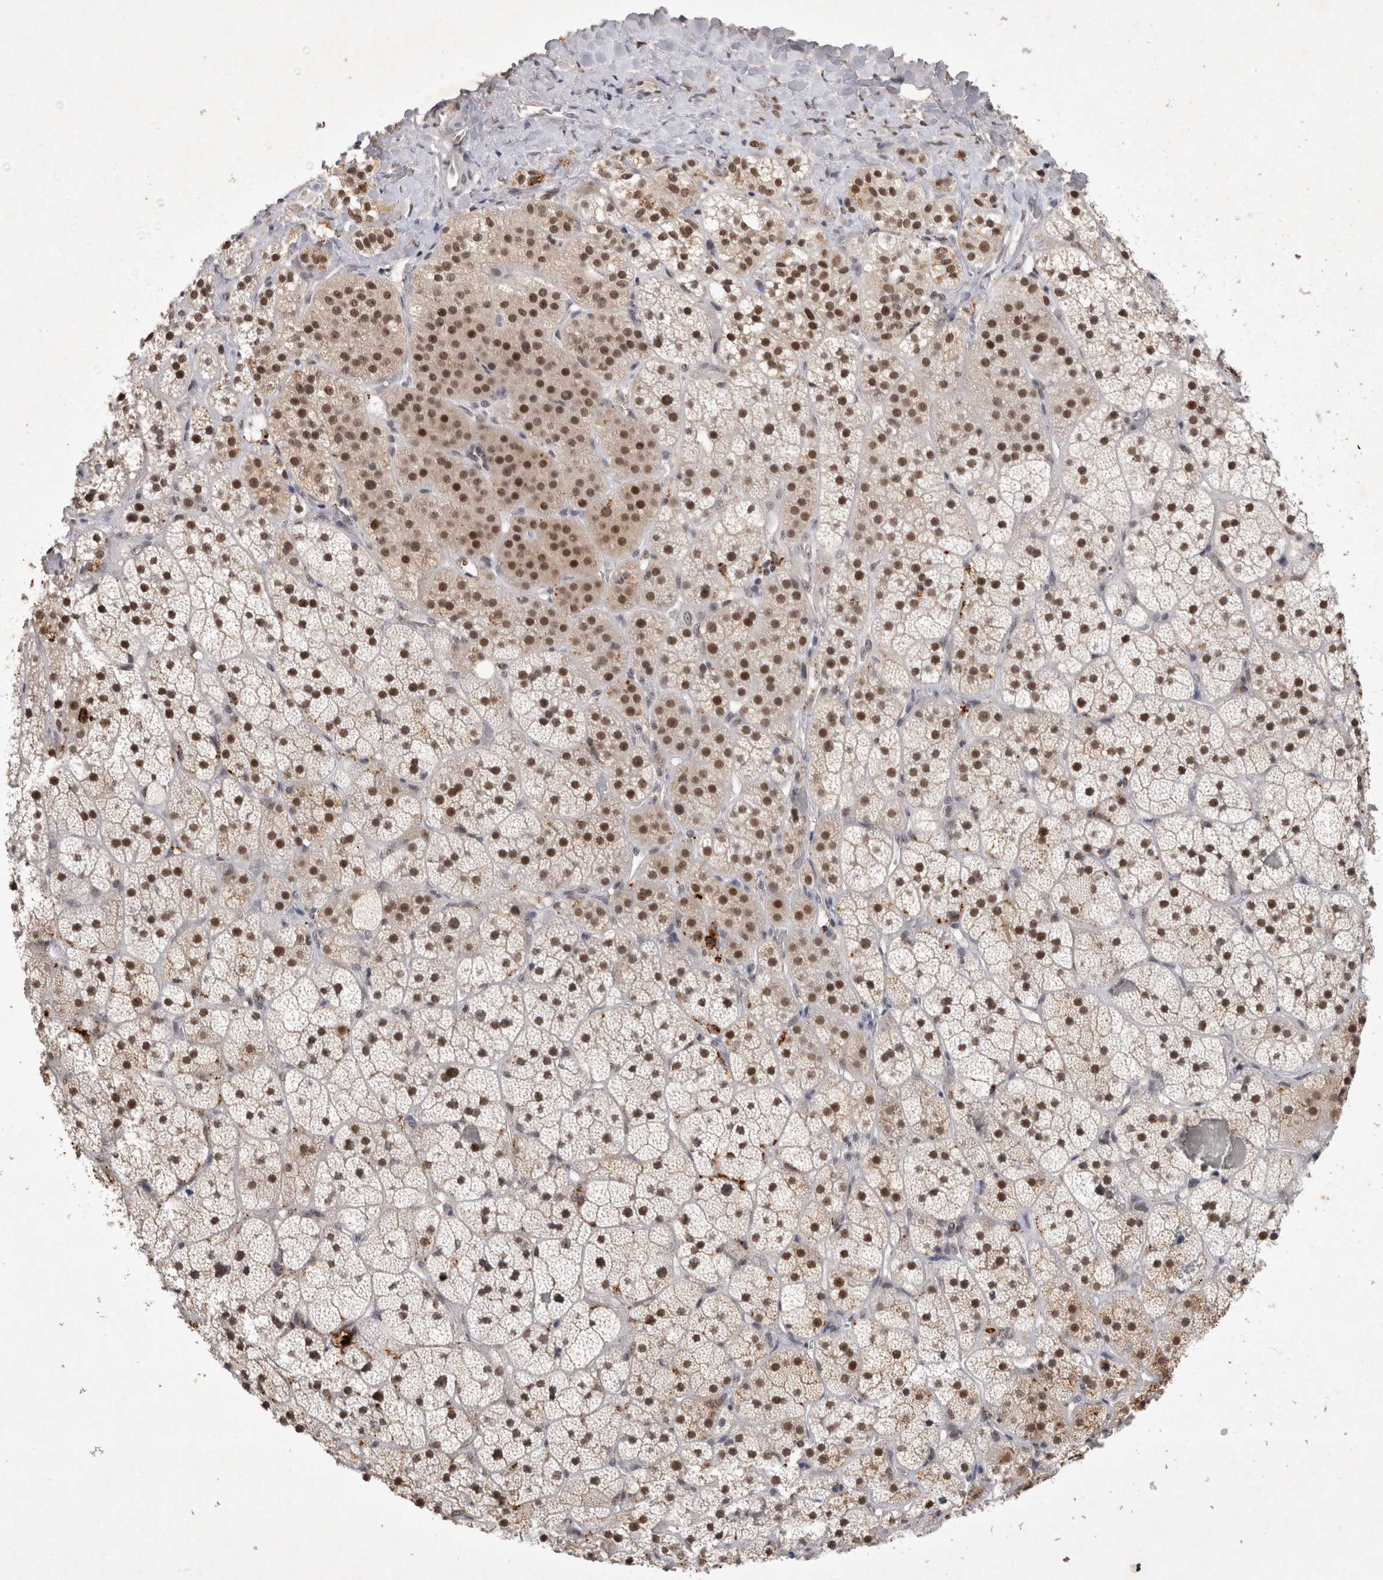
{"staining": {"intensity": "strong", "quantity": ">75%", "location": "nuclear"}, "tissue": "adrenal gland", "cell_type": "Glandular cells", "image_type": "normal", "snomed": [{"axis": "morphology", "description": "Normal tissue, NOS"}, {"axis": "topography", "description": "Adrenal gland"}], "caption": "Approximately >75% of glandular cells in benign human adrenal gland reveal strong nuclear protein positivity as visualized by brown immunohistochemical staining.", "gene": "XRCC5", "patient": {"sex": "male", "age": 57}}